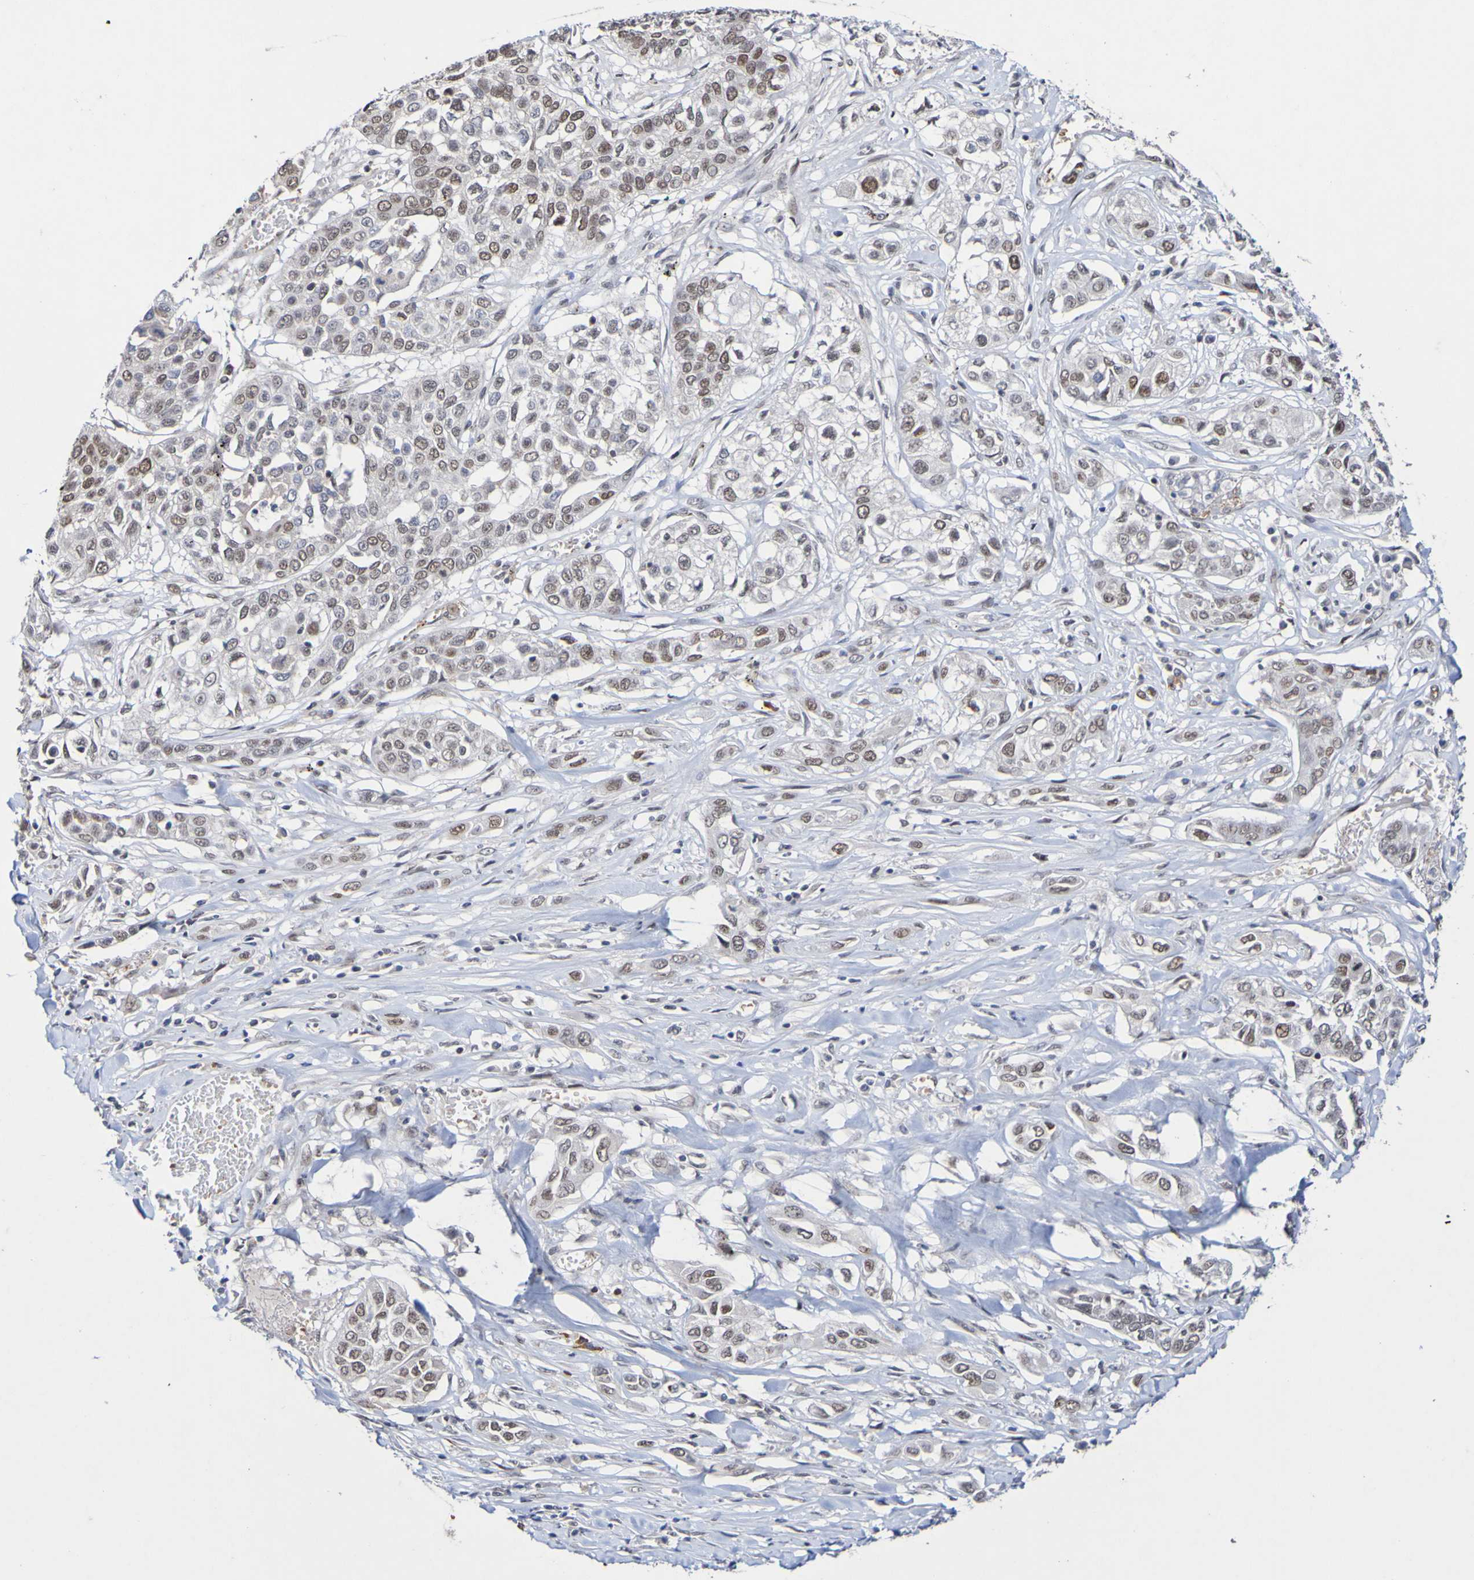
{"staining": {"intensity": "moderate", "quantity": "25%-75%", "location": "nuclear"}, "tissue": "lung cancer", "cell_type": "Tumor cells", "image_type": "cancer", "snomed": [{"axis": "morphology", "description": "Squamous cell carcinoma, NOS"}, {"axis": "topography", "description": "Lung"}], "caption": "Tumor cells display medium levels of moderate nuclear positivity in about 25%-75% of cells in human squamous cell carcinoma (lung).", "gene": "PCGF1", "patient": {"sex": "male", "age": 71}}